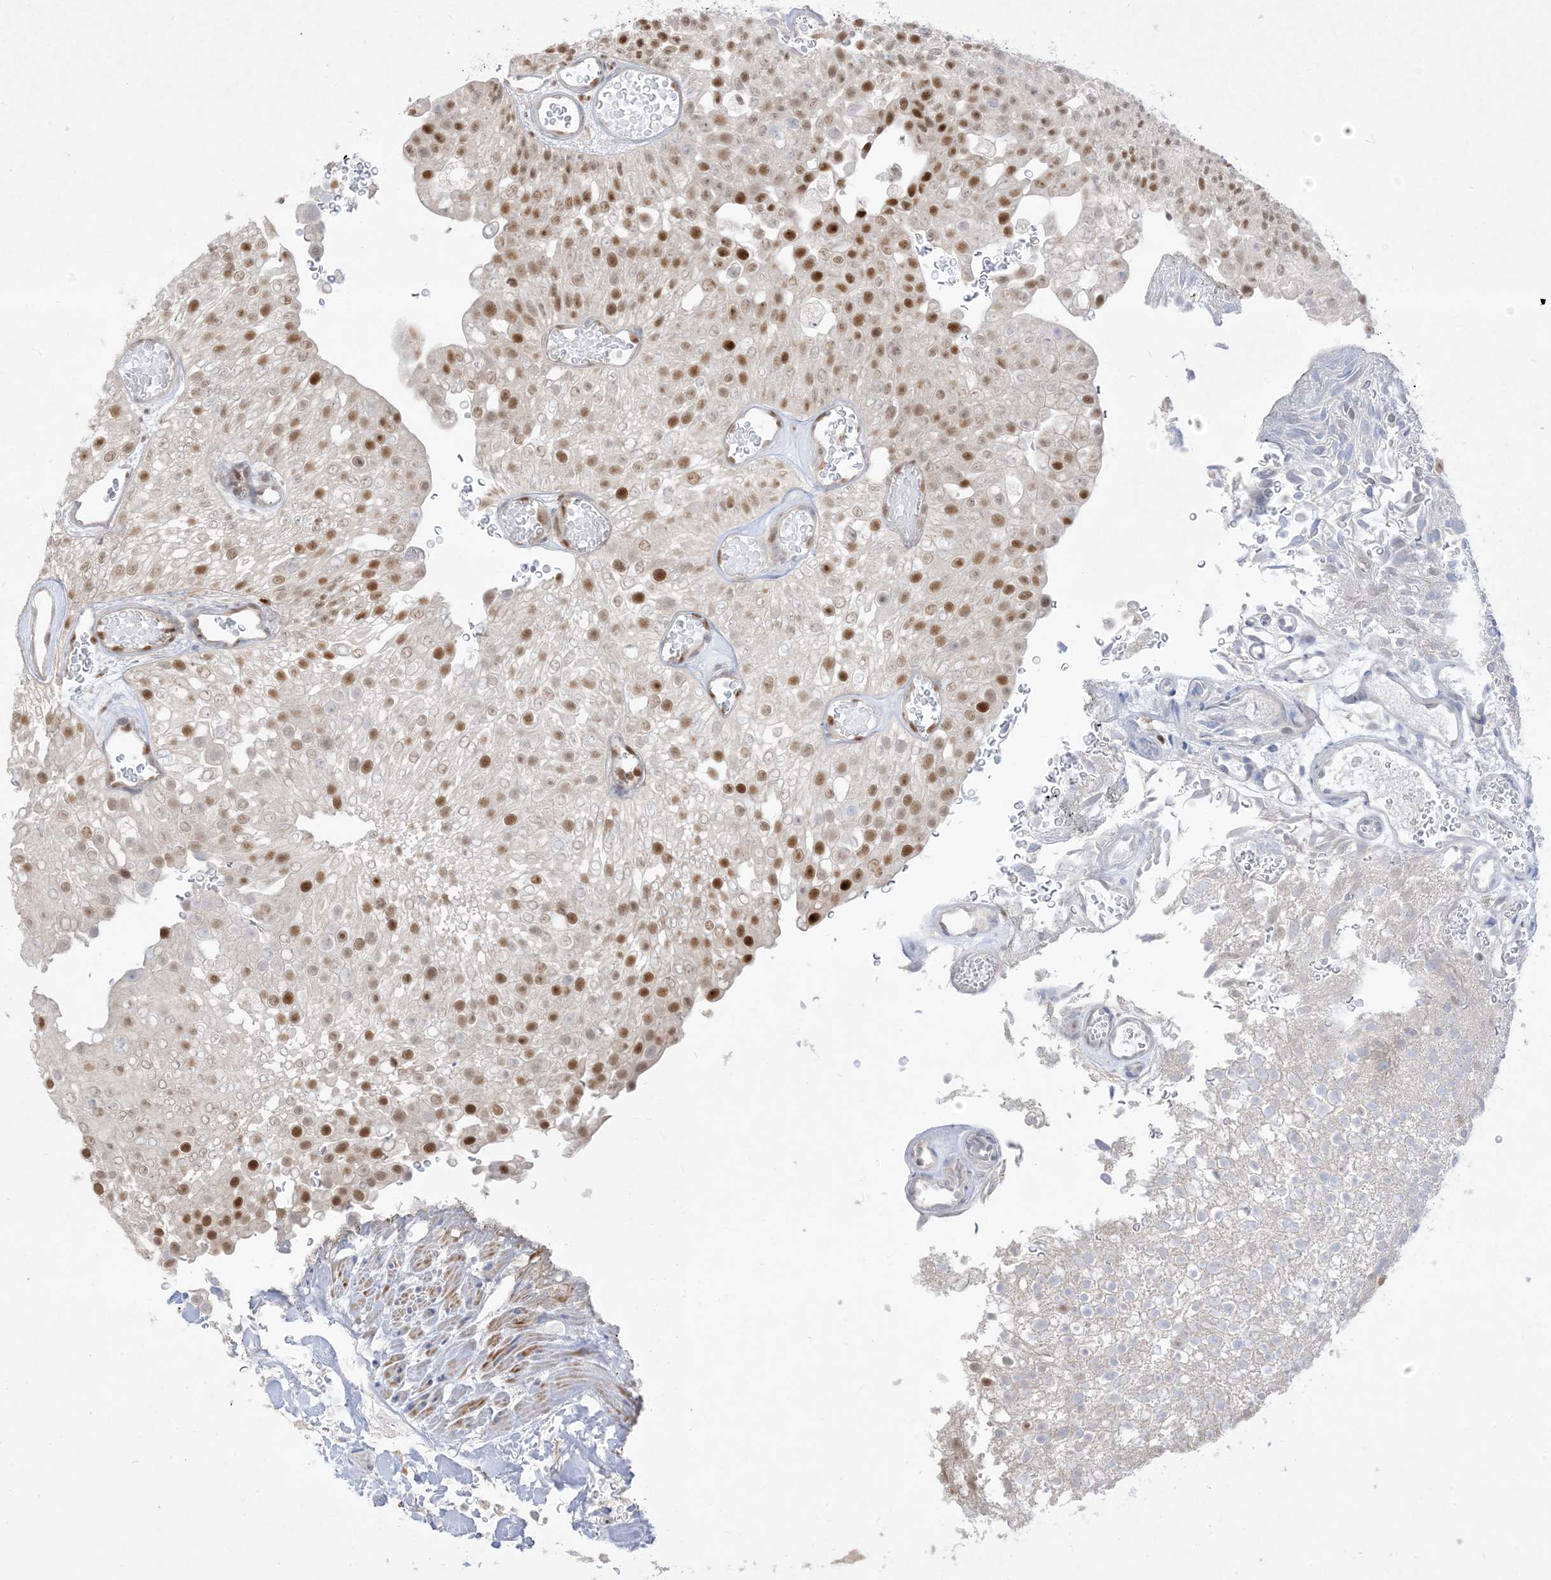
{"staining": {"intensity": "strong", "quantity": ">75%", "location": "nuclear"}, "tissue": "urothelial cancer", "cell_type": "Tumor cells", "image_type": "cancer", "snomed": [{"axis": "morphology", "description": "Urothelial carcinoma, Low grade"}, {"axis": "topography", "description": "Urinary bladder"}], "caption": "Low-grade urothelial carcinoma stained for a protein displays strong nuclear positivity in tumor cells.", "gene": "BHLHE40", "patient": {"sex": "male", "age": 78}}